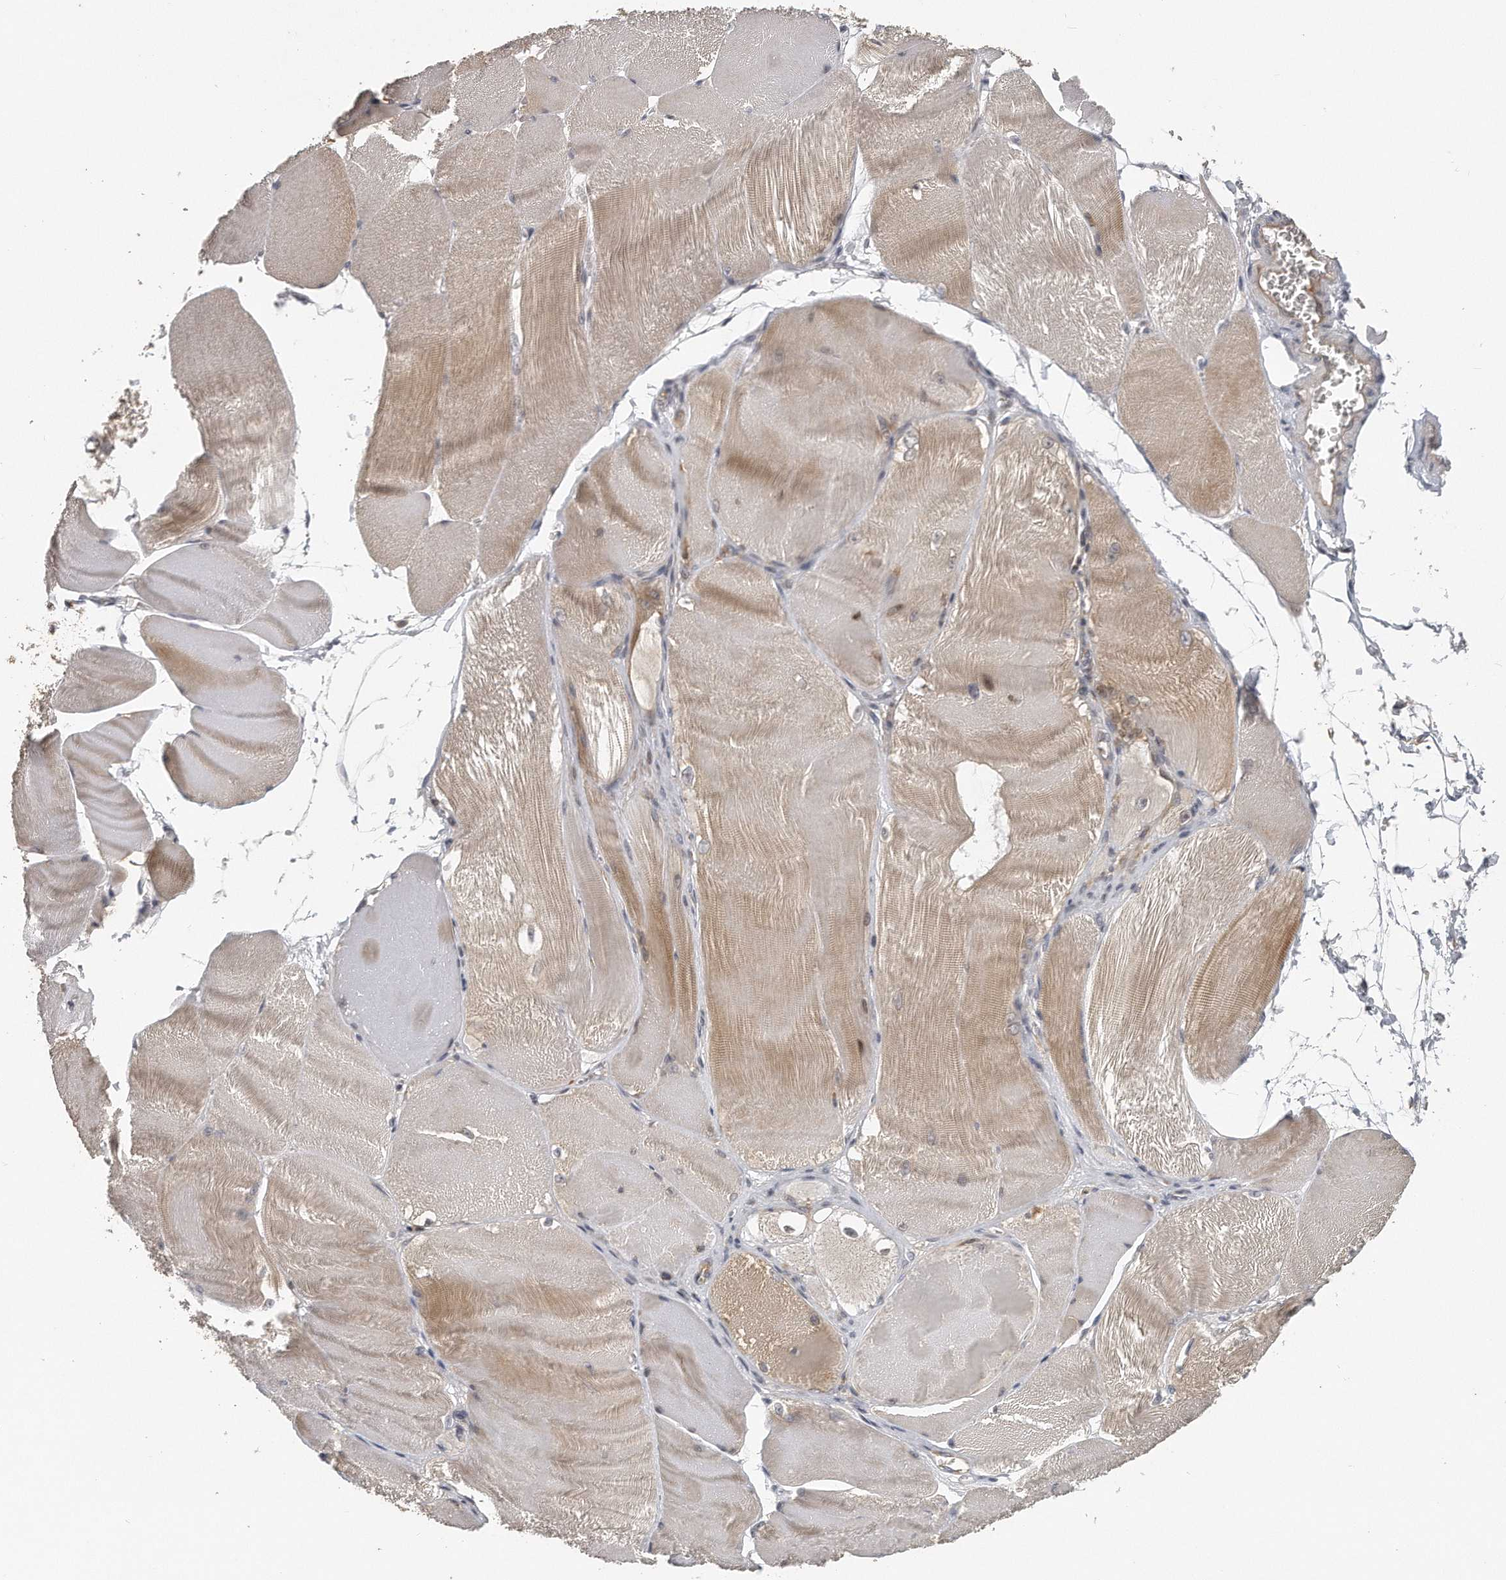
{"staining": {"intensity": "moderate", "quantity": "<25%", "location": "cytoplasmic/membranous"}, "tissue": "skeletal muscle", "cell_type": "Myocytes", "image_type": "normal", "snomed": [{"axis": "morphology", "description": "Normal tissue, NOS"}, {"axis": "morphology", "description": "Basal cell carcinoma"}, {"axis": "topography", "description": "Skeletal muscle"}], "caption": "Immunohistochemical staining of unremarkable human skeletal muscle shows low levels of moderate cytoplasmic/membranous expression in about <25% of myocytes.", "gene": "EIF3I", "patient": {"sex": "female", "age": 64}}